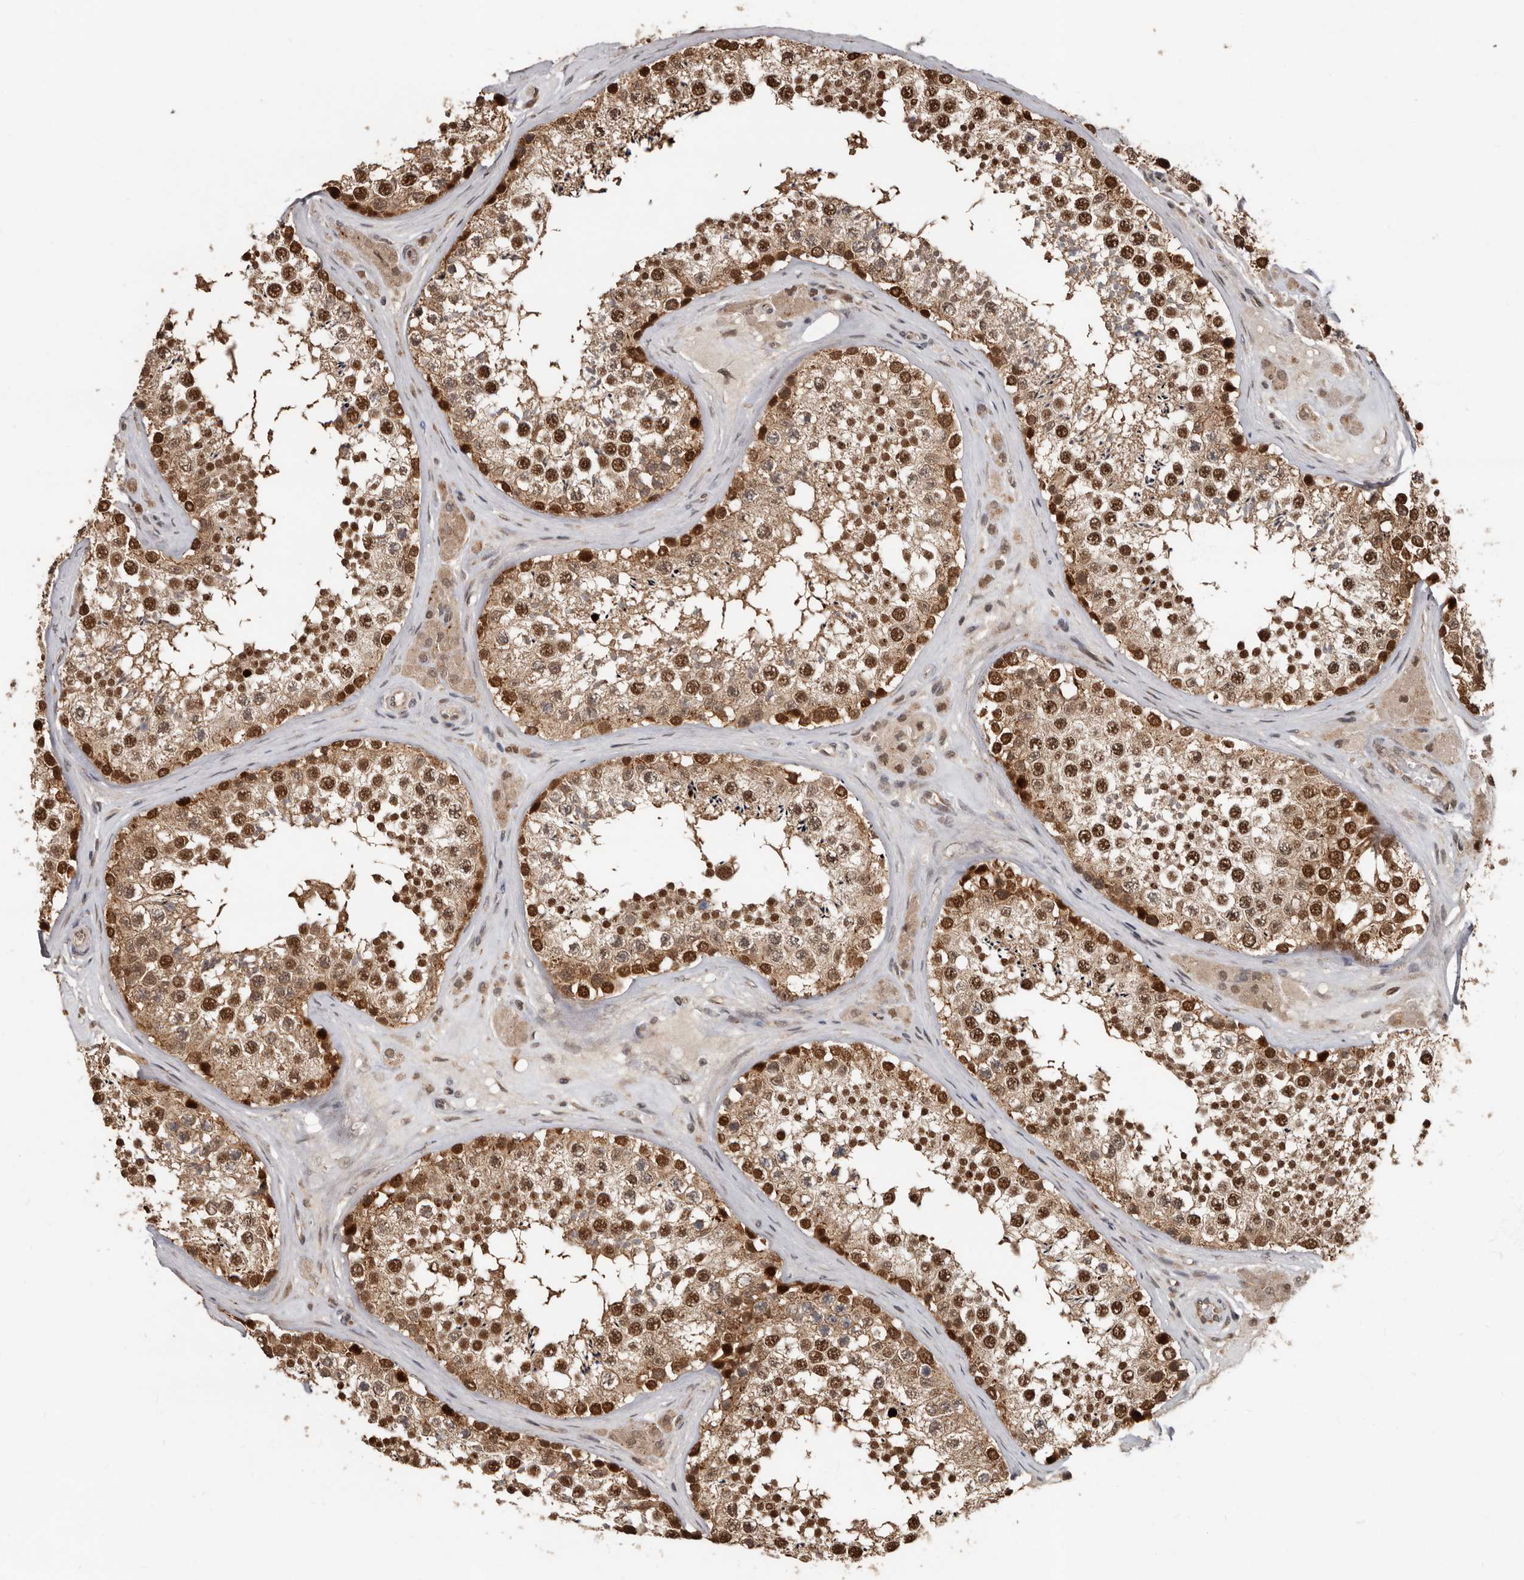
{"staining": {"intensity": "strong", "quantity": ">75%", "location": "cytoplasmic/membranous,nuclear"}, "tissue": "testis", "cell_type": "Cells in seminiferous ducts", "image_type": "normal", "snomed": [{"axis": "morphology", "description": "Normal tissue, NOS"}, {"axis": "topography", "description": "Testis"}], "caption": "Strong cytoplasmic/membranous,nuclear staining is appreciated in about >75% of cells in seminiferous ducts in normal testis.", "gene": "LRGUK", "patient": {"sex": "male", "age": 46}}